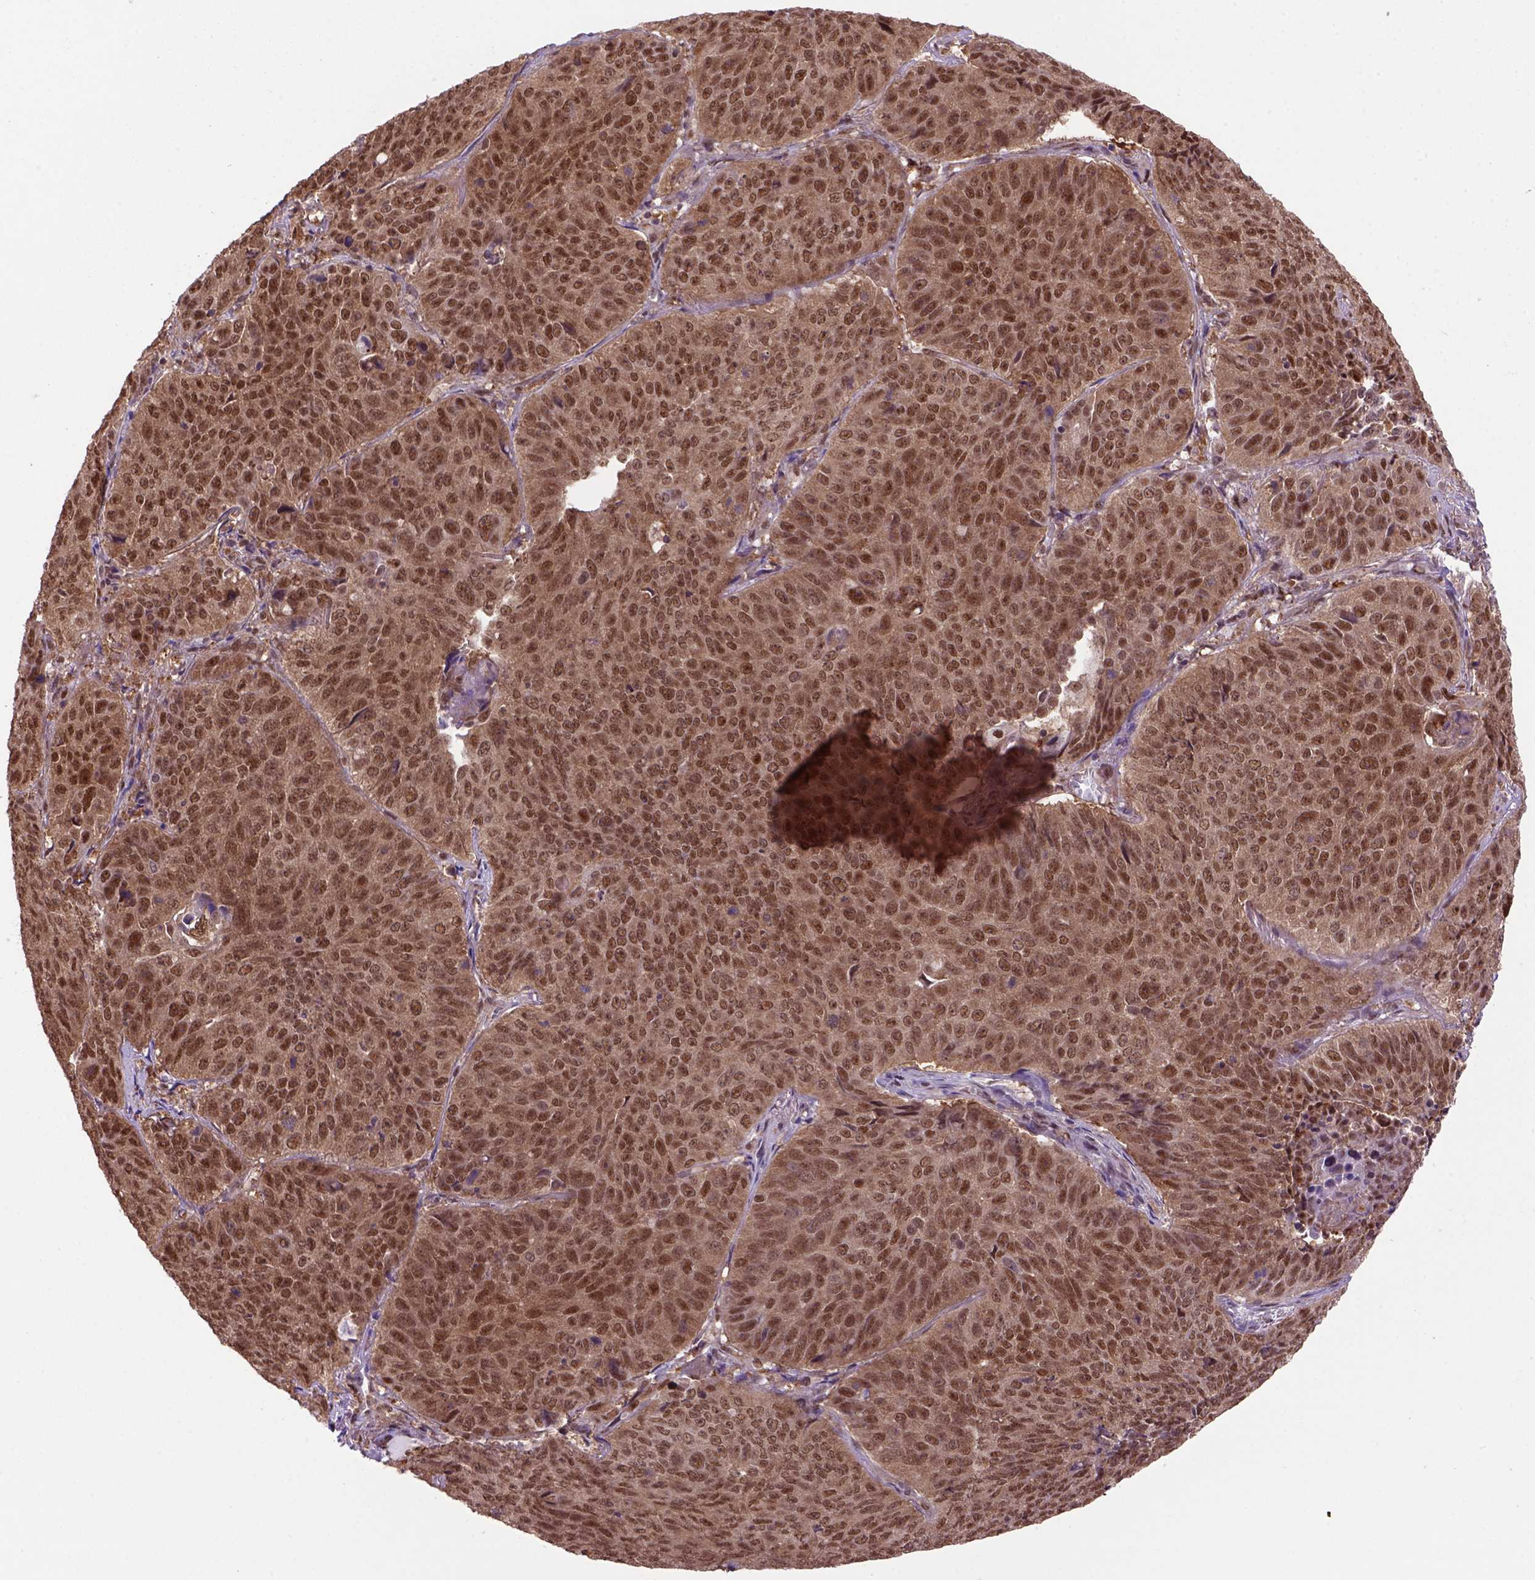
{"staining": {"intensity": "moderate", "quantity": ">75%", "location": "cytoplasmic/membranous,nuclear"}, "tissue": "lung cancer", "cell_type": "Tumor cells", "image_type": "cancer", "snomed": [{"axis": "morphology", "description": "Normal tissue, NOS"}, {"axis": "morphology", "description": "Squamous cell carcinoma, NOS"}, {"axis": "topography", "description": "Bronchus"}, {"axis": "topography", "description": "Lung"}], "caption": "Protein analysis of lung squamous cell carcinoma tissue demonstrates moderate cytoplasmic/membranous and nuclear expression in approximately >75% of tumor cells. Using DAB (3,3'-diaminobenzidine) (brown) and hematoxylin (blue) stains, captured at high magnification using brightfield microscopy.", "gene": "PSMC2", "patient": {"sex": "male", "age": 64}}